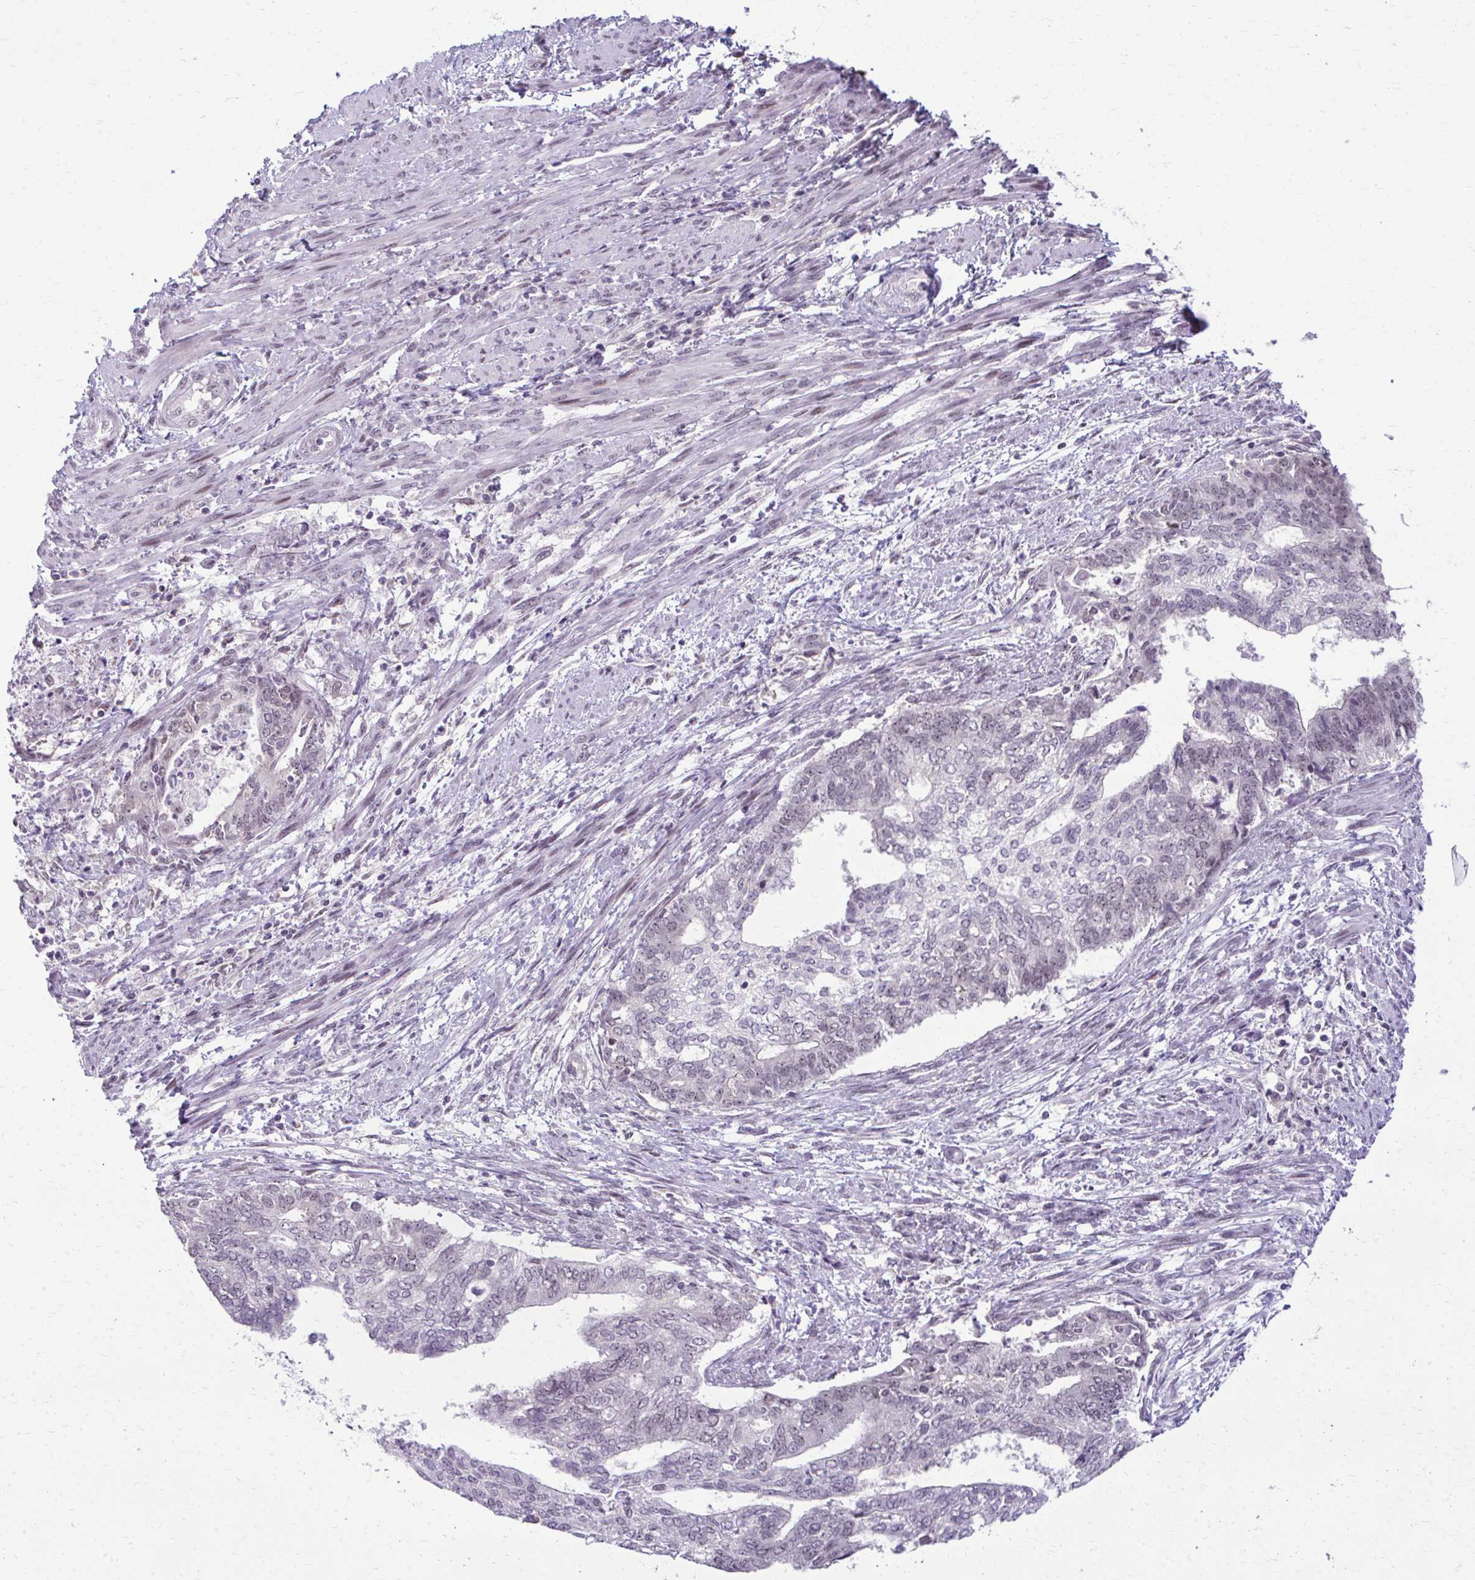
{"staining": {"intensity": "negative", "quantity": "none", "location": "none"}, "tissue": "endometrial cancer", "cell_type": "Tumor cells", "image_type": "cancer", "snomed": [{"axis": "morphology", "description": "Adenocarcinoma, NOS"}, {"axis": "topography", "description": "Endometrium"}], "caption": "An image of endometrial cancer (adenocarcinoma) stained for a protein exhibits no brown staining in tumor cells.", "gene": "MAF1", "patient": {"sex": "female", "age": 65}}